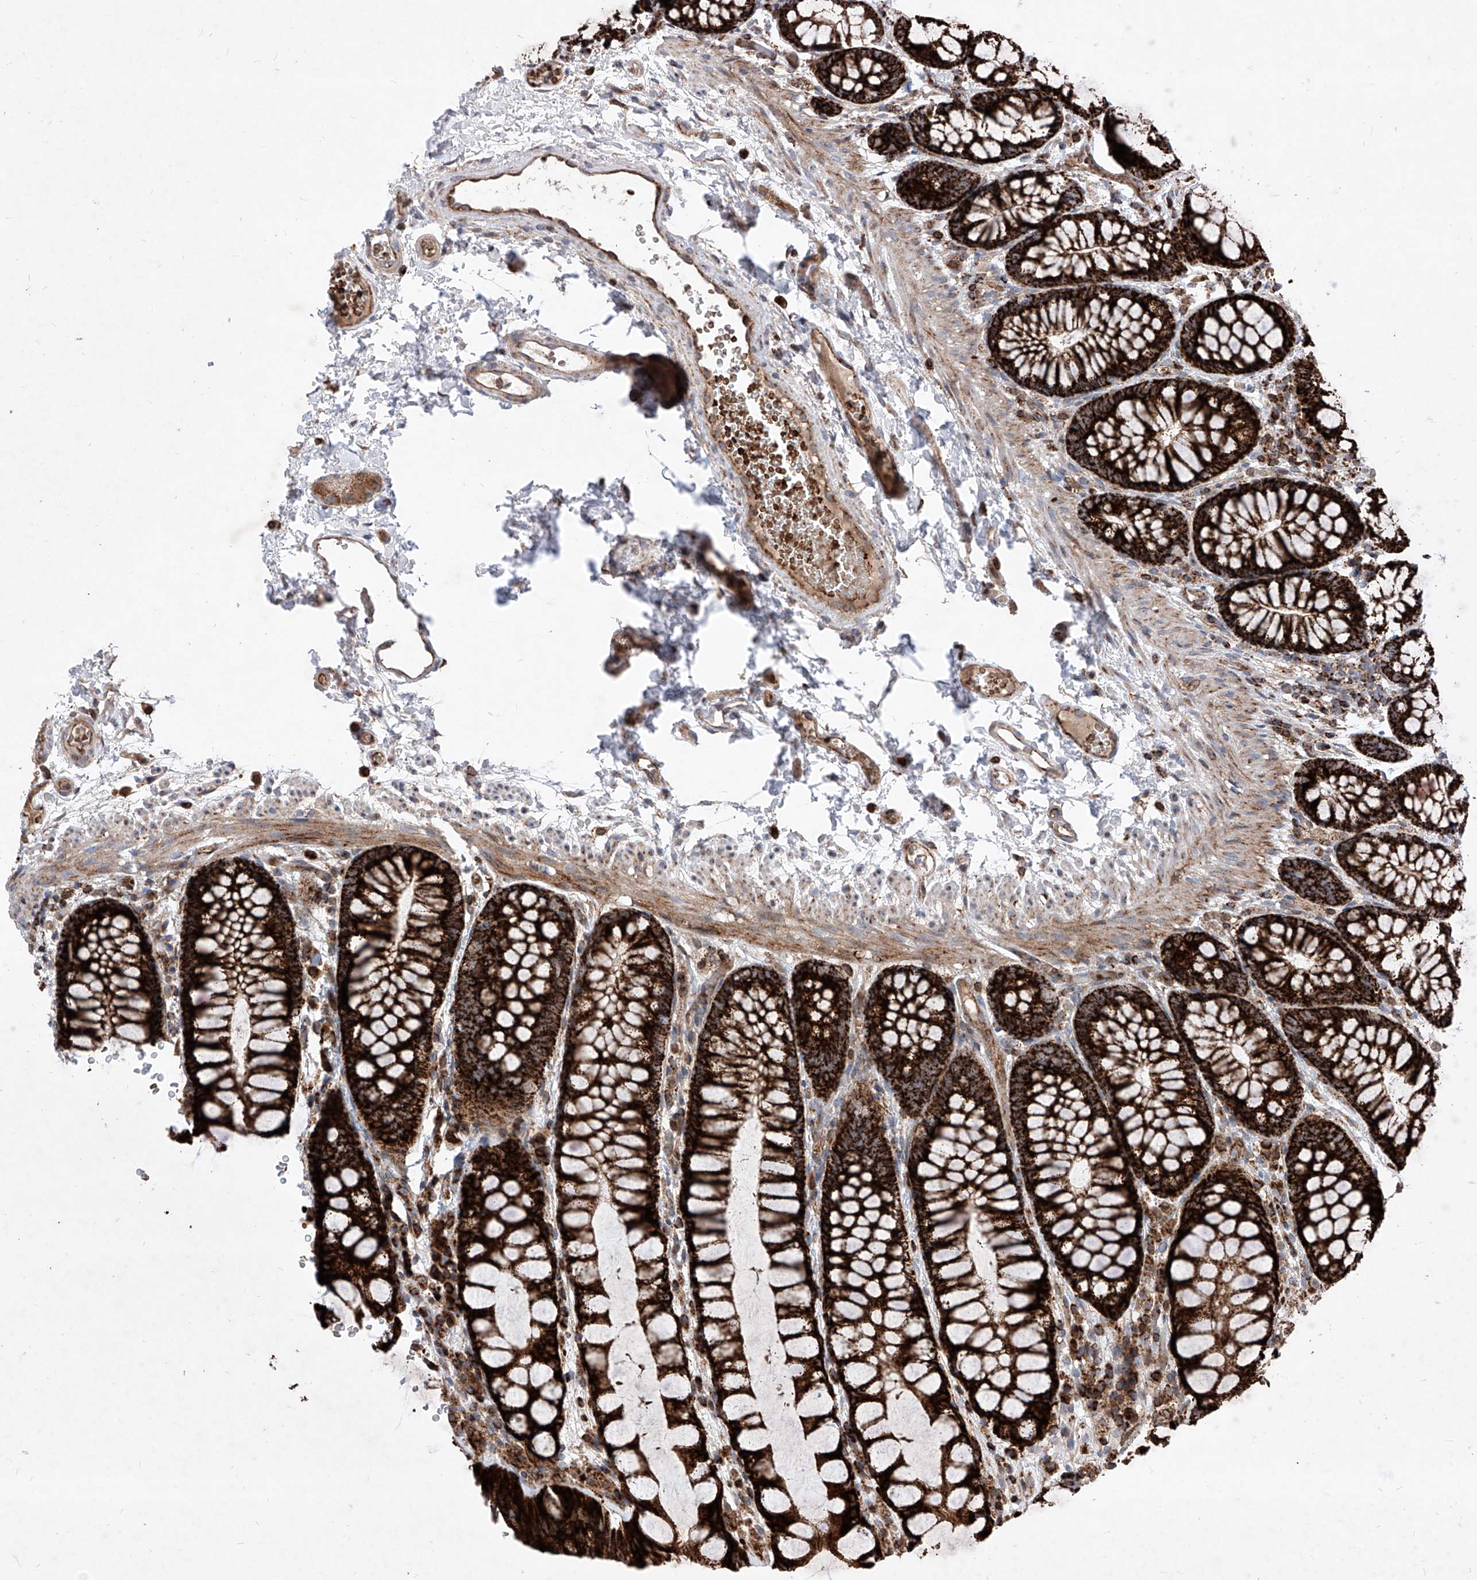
{"staining": {"intensity": "moderate", "quantity": "25%-75%", "location": "cytoplasmic/membranous"}, "tissue": "colon", "cell_type": "Endothelial cells", "image_type": "normal", "snomed": [{"axis": "morphology", "description": "Normal tissue, NOS"}, {"axis": "topography", "description": "Colon"}], "caption": "The histopathology image shows staining of unremarkable colon, revealing moderate cytoplasmic/membranous protein staining (brown color) within endothelial cells.", "gene": "SEMA6A", "patient": {"sex": "male", "age": 47}}